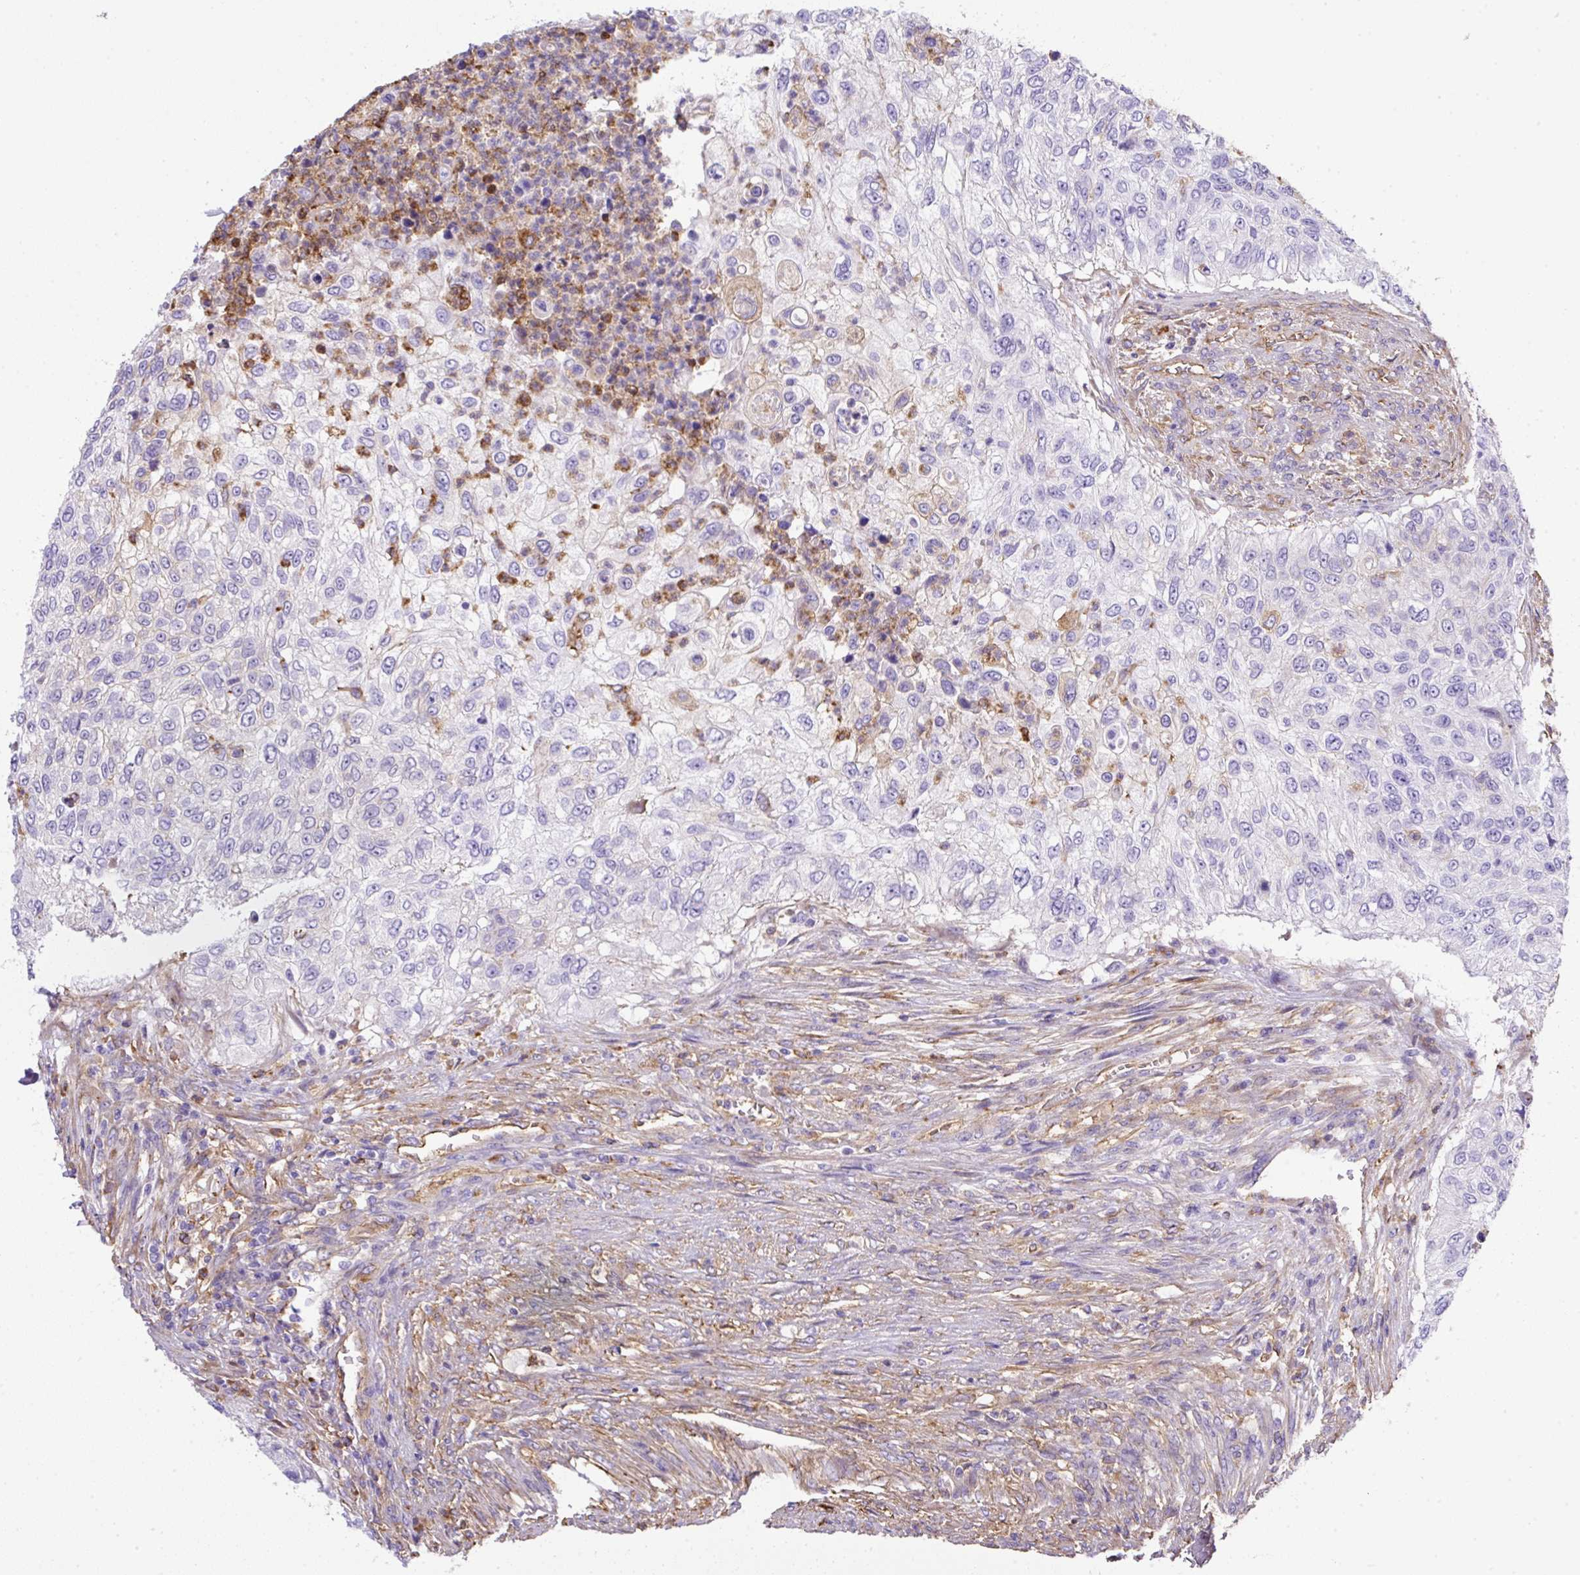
{"staining": {"intensity": "negative", "quantity": "none", "location": "none"}, "tissue": "urothelial cancer", "cell_type": "Tumor cells", "image_type": "cancer", "snomed": [{"axis": "morphology", "description": "Urothelial carcinoma, High grade"}, {"axis": "topography", "description": "Urinary bladder"}], "caption": "An immunohistochemistry (IHC) photomicrograph of urothelial cancer is shown. There is no staining in tumor cells of urothelial cancer.", "gene": "MAGEB5", "patient": {"sex": "female", "age": 60}}